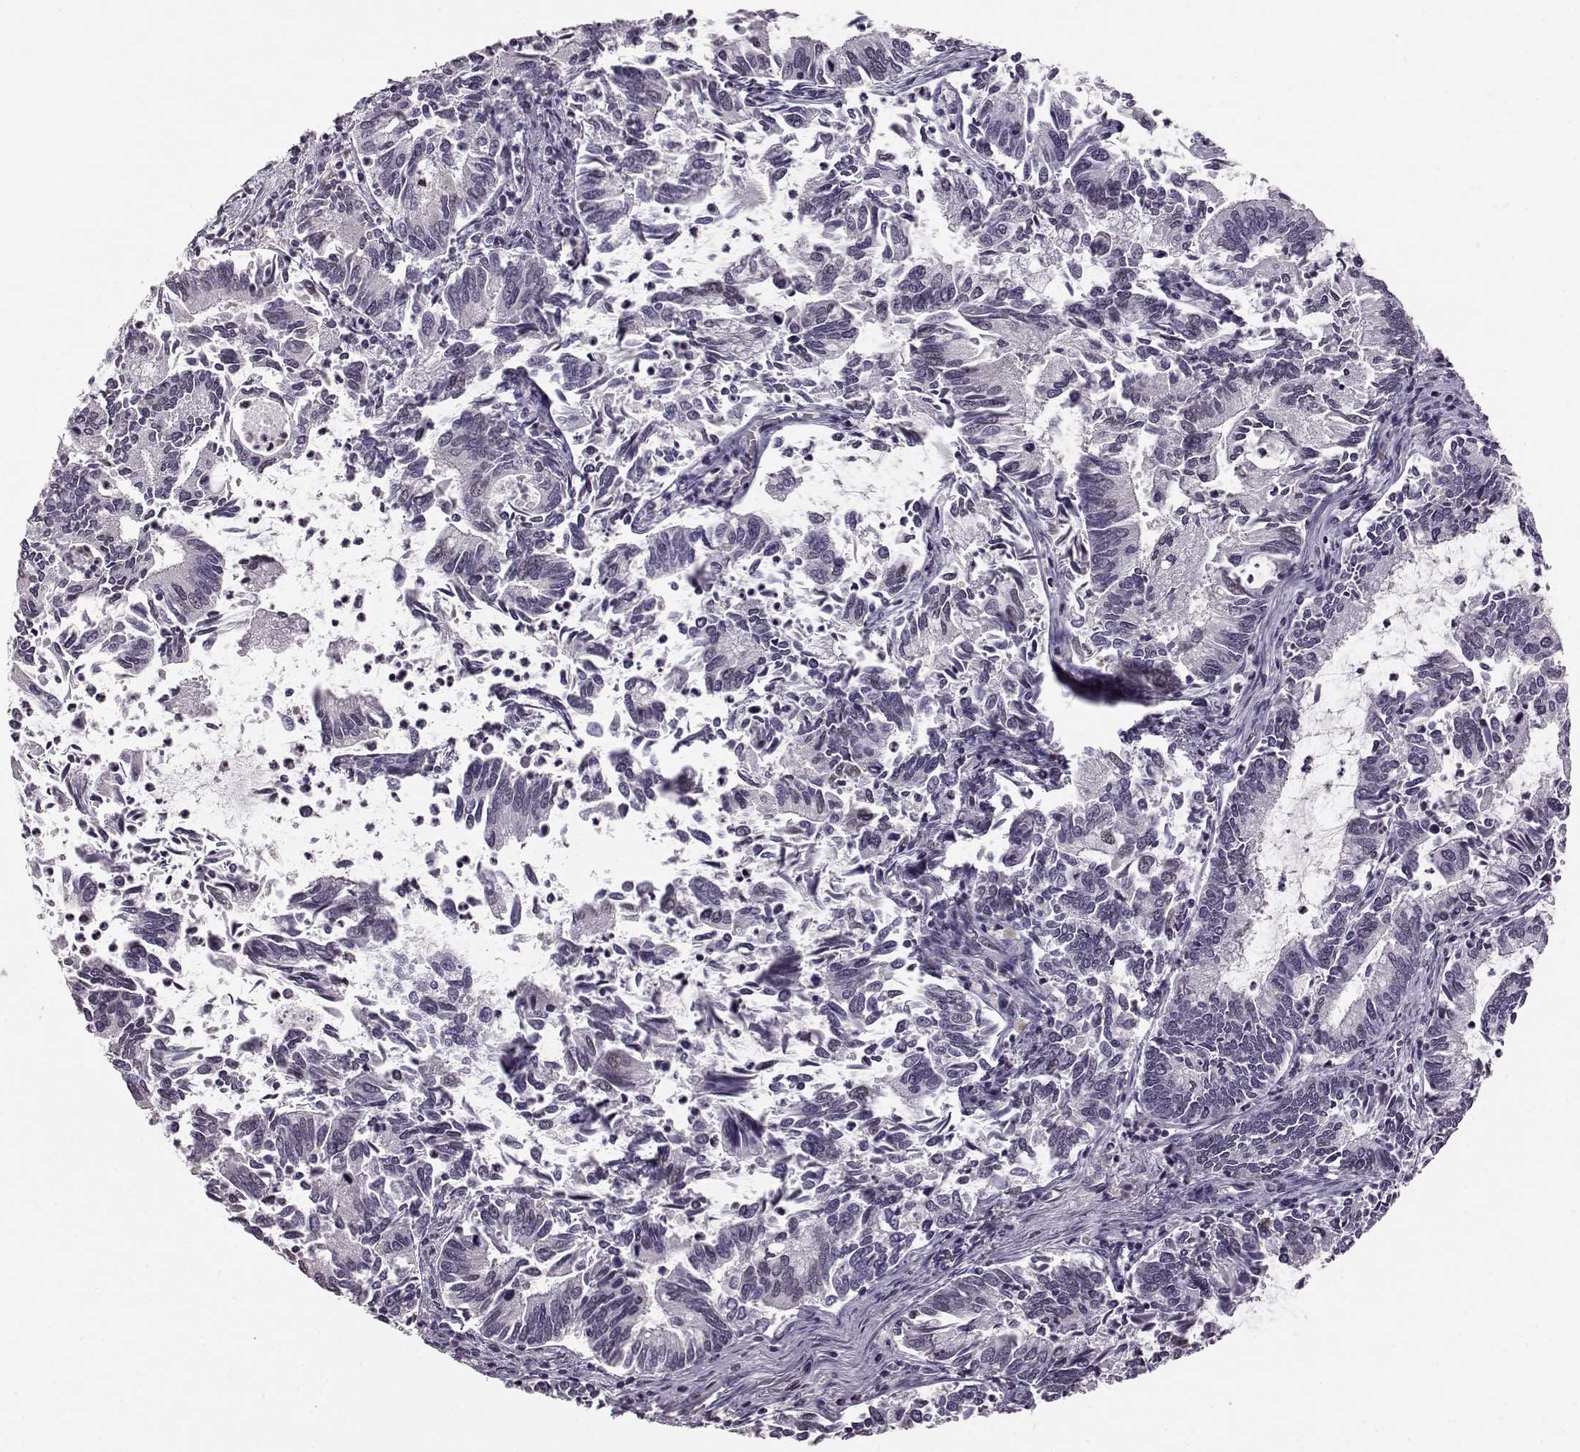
{"staining": {"intensity": "negative", "quantity": "none", "location": "none"}, "tissue": "cervical cancer", "cell_type": "Tumor cells", "image_type": "cancer", "snomed": [{"axis": "morphology", "description": "Adenocarcinoma, NOS"}, {"axis": "topography", "description": "Cervix"}], "caption": "DAB (3,3'-diaminobenzidine) immunohistochemical staining of human cervical cancer (adenocarcinoma) displays no significant expression in tumor cells. The staining was performed using DAB to visualize the protein expression in brown, while the nuclei were stained in blue with hematoxylin (Magnification: 20x).", "gene": "KLF6", "patient": {"sex": "female", "age": 42}}